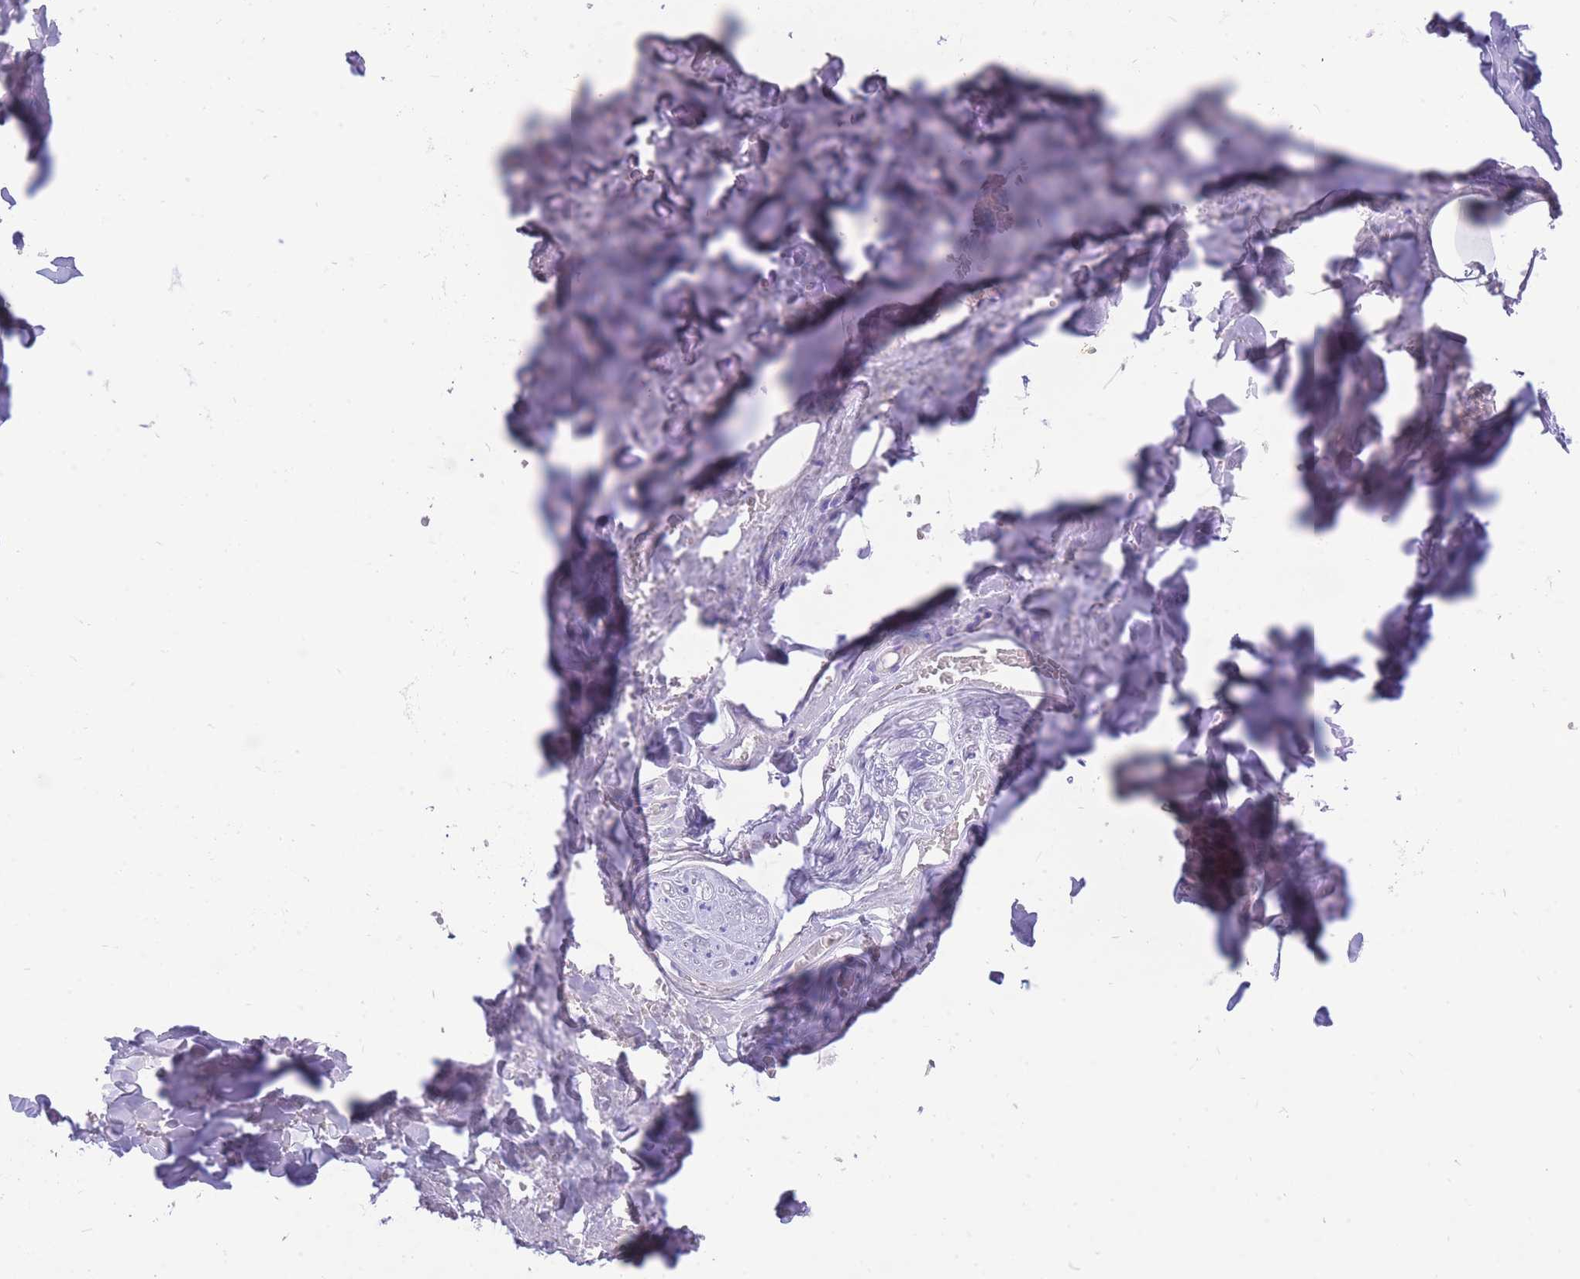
{"staining": {"intensity": "negative", "quantity": "none", "location": "none"}, "tissue": "adipose tissue", "cell_type": "Adipocytes", "image_type": "normal", "snomed": [{"axis": "morphology", "description": "Normal tissue, NOS"}, {"axis": "topography", "description": "Salivary gland"}, {"axis": "topography", "description": "Peripheral nerve tissue"}], "caption": "A photomicrograph of adipose tissue stained for a protein demonstrates no brown staining in adipocytes.", "gene": "ZFP62", "patient": {"sex": "male", "age": 38}}